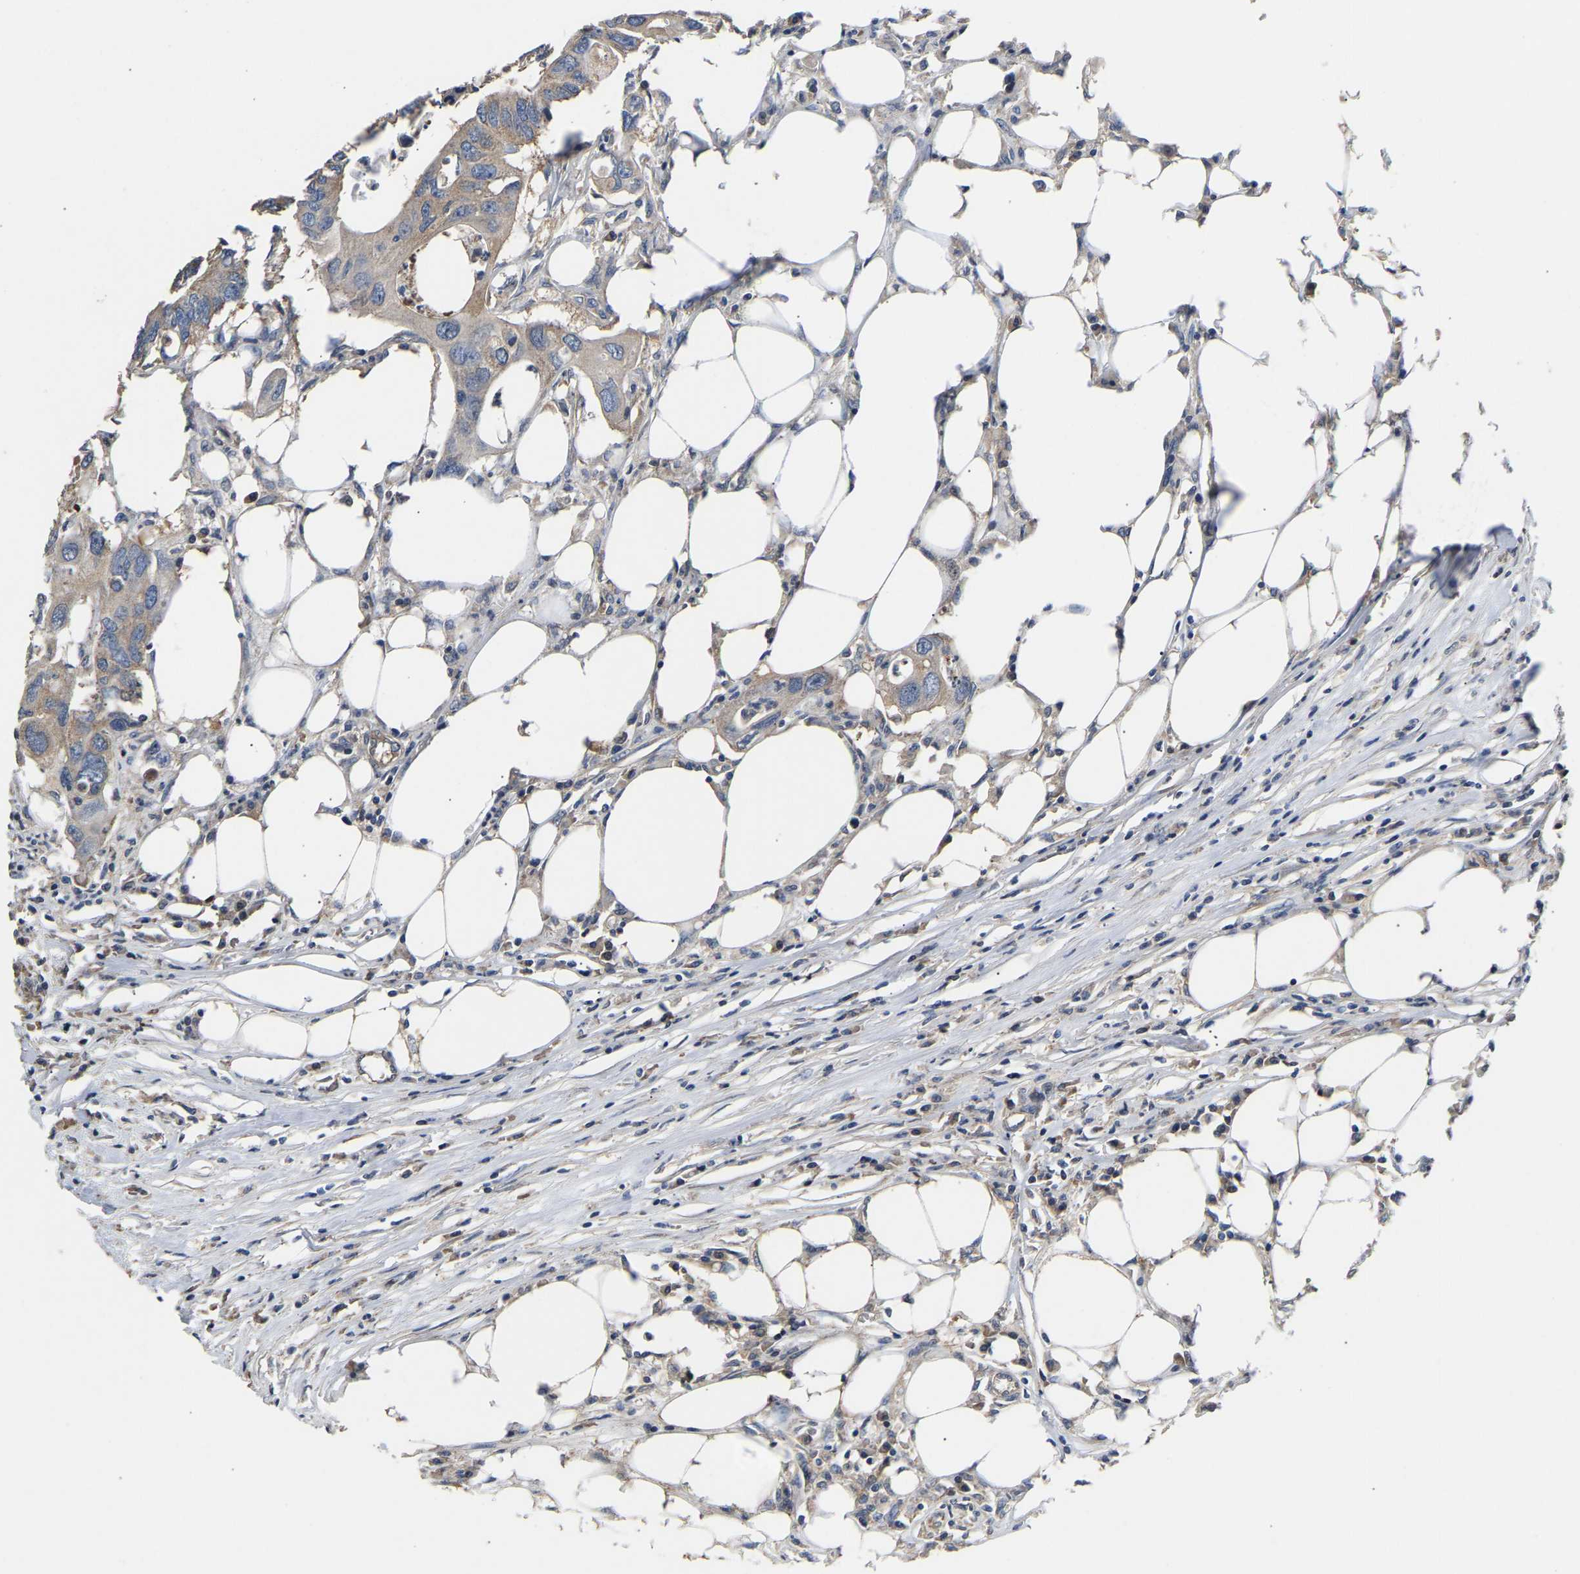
{"staining": {"intensity": "weak", "quantity": ">75%", "location": "cytoplasmic/membranous"}, "tissue": "colorectal cancer", "cell_type": "Tumor cells", "image_type": "cancer", "snomed": [{"axis": "morphology", "description": "Adenocarcinoma, NOS"}, {"axis": "topography", "description": "Colon"}], "caption": "Colorectal cancer stained with immunohistochemistry exhibits weak cytoplasmic/membranous positivity in approximately >75% of tumor cells. The staining was performed using DAB (3,3'-diaminobenzidine) to visualize the protein expression in brown, while the nuclei were stained in blue with hematoxylin (Magnification: 20x).", "gene": "AIMP2", "patient": {"sex": "male", "age": 71}}